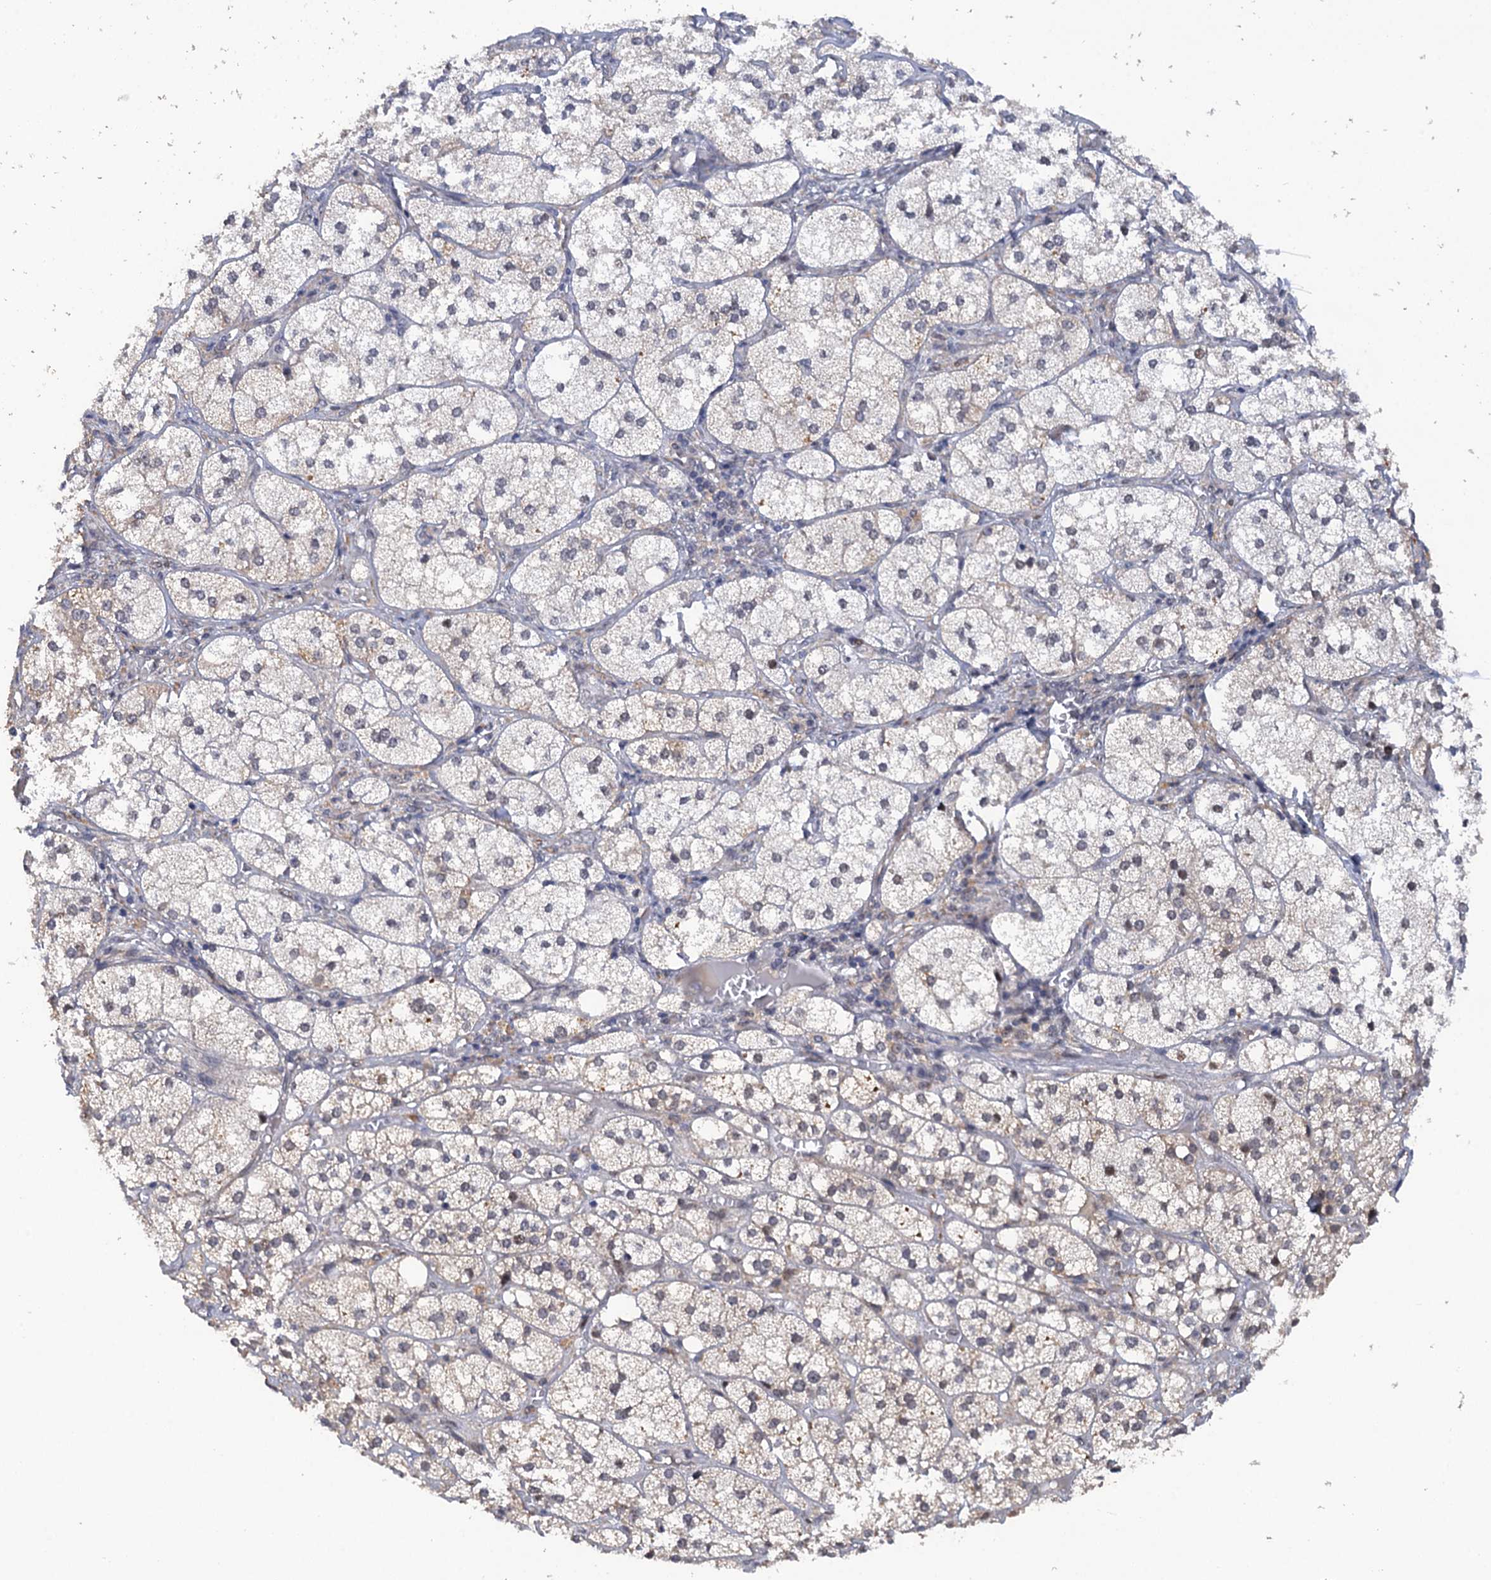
{"staining": {"intensity": "moderate", "quantity": "25%-75%", "location": "nuclear"}, "tissue": "adrenal gland", "cell_type": "Glandular cells", "image_type": "normal", "snomed": [{"axis": "morphology", "description": "Normal tissue, NOS"}, {"axis": "topography", "description": "Adrenal gland"}], "caption": "This photomicrograph displays normal adrenal gland stained with immunohistochemistry (IHC) to label a protein in brown. The nuclear of glandular cells show moderate positivity for the protein. Nuclei are counter-stained blue.", "gene": "ZAR1L", "patient": {"sex": "female", "age": 61}}